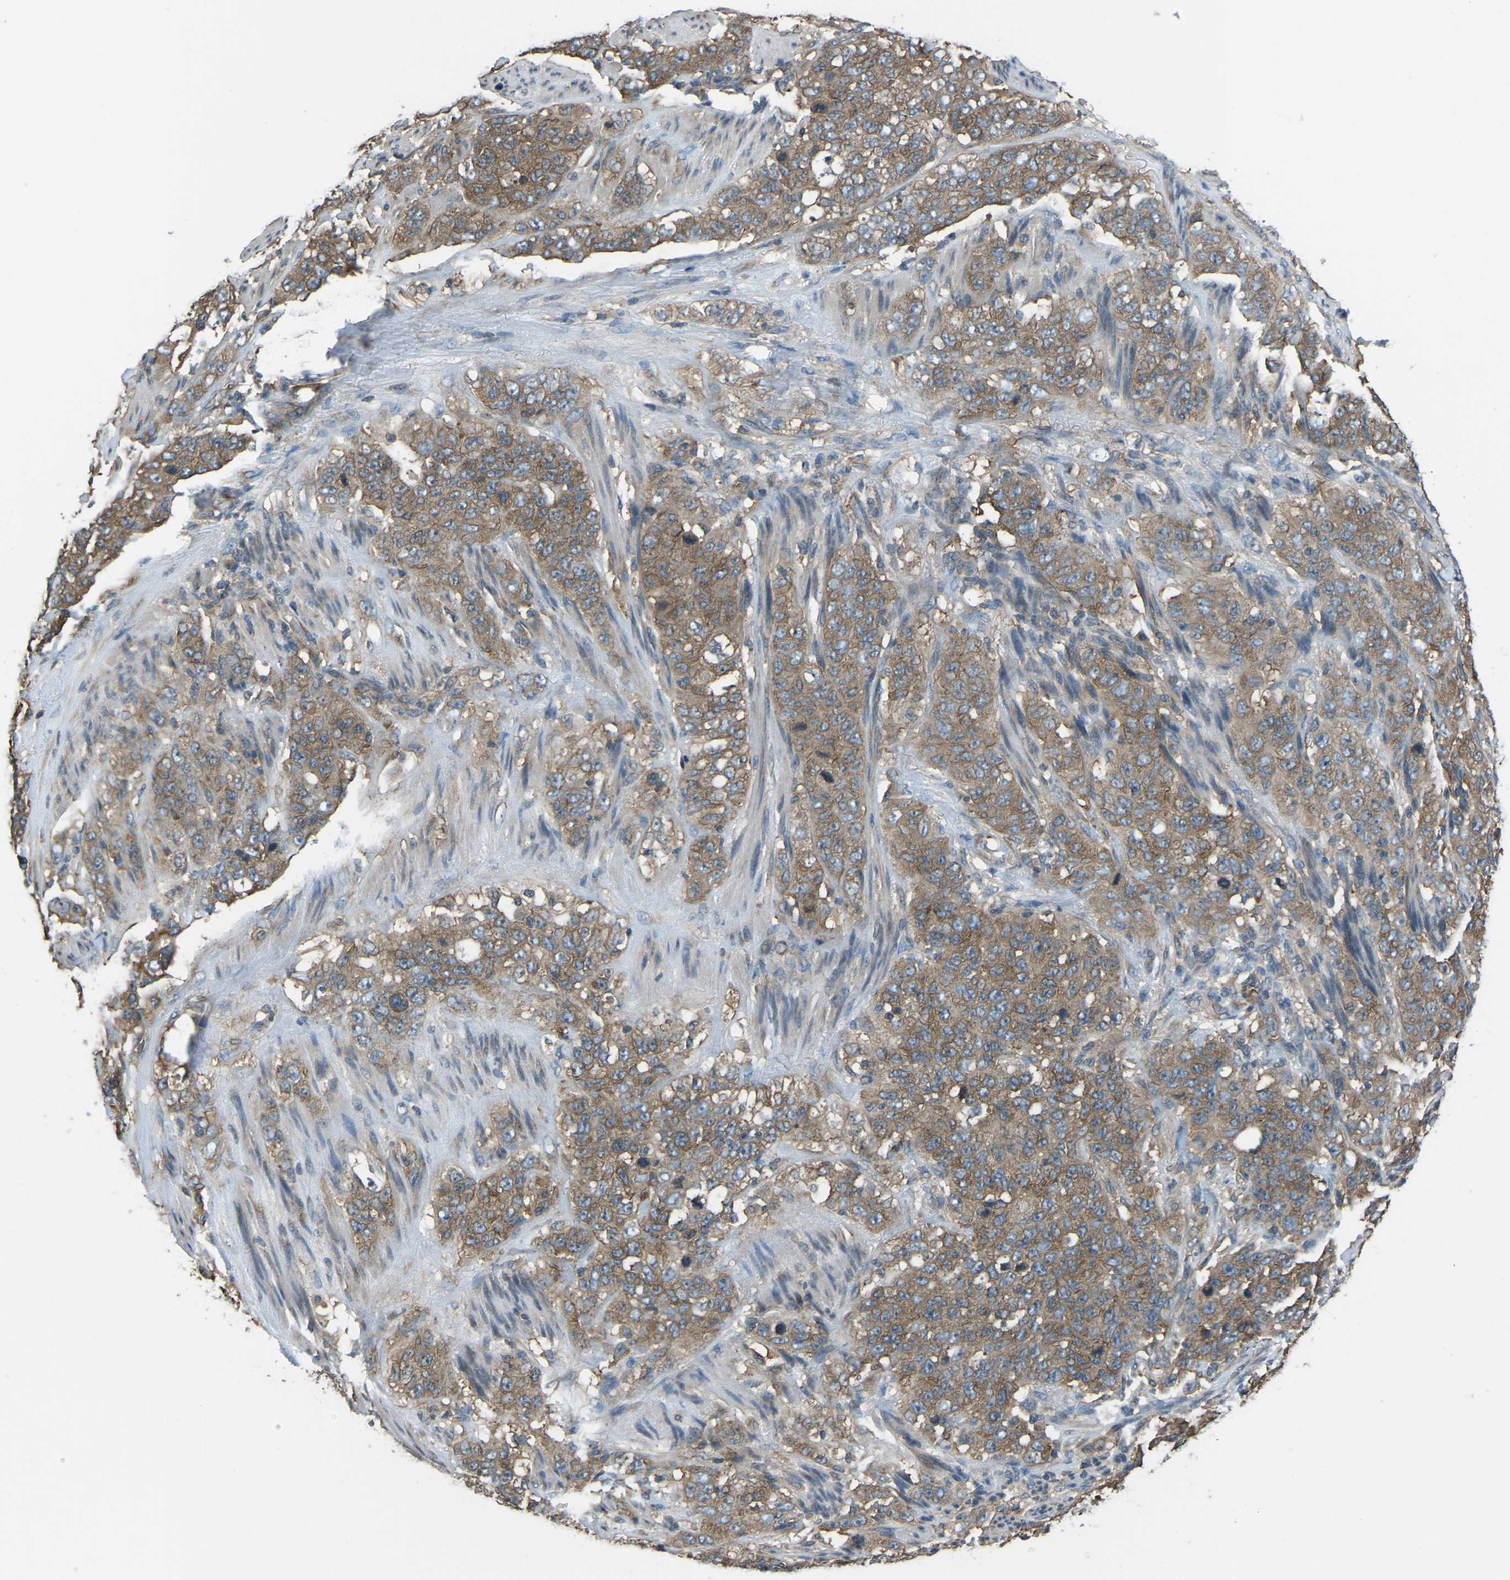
{"staining": {"intensity": "moderate", "quantity": ">75%", "location": "cytoplasmic/membranous"}, "tissue": "stomach cancer", "cell_type": "Tumor cells", "image_type": "cancer", "snomed": [{"axis": "morphology", "description": "Adenocarcinoma, NOS"}, {"axis": "topography", "description": "Stomach"}], "caption": "Stomach adenocarcinoma was stained to show a protein in brown. There is medium levels of moderate cytoplasmic/membranous positivity in about >75% of tumor cells.", "gene": "AIMP1", "patient": {"sex": "male", "age": 48}}